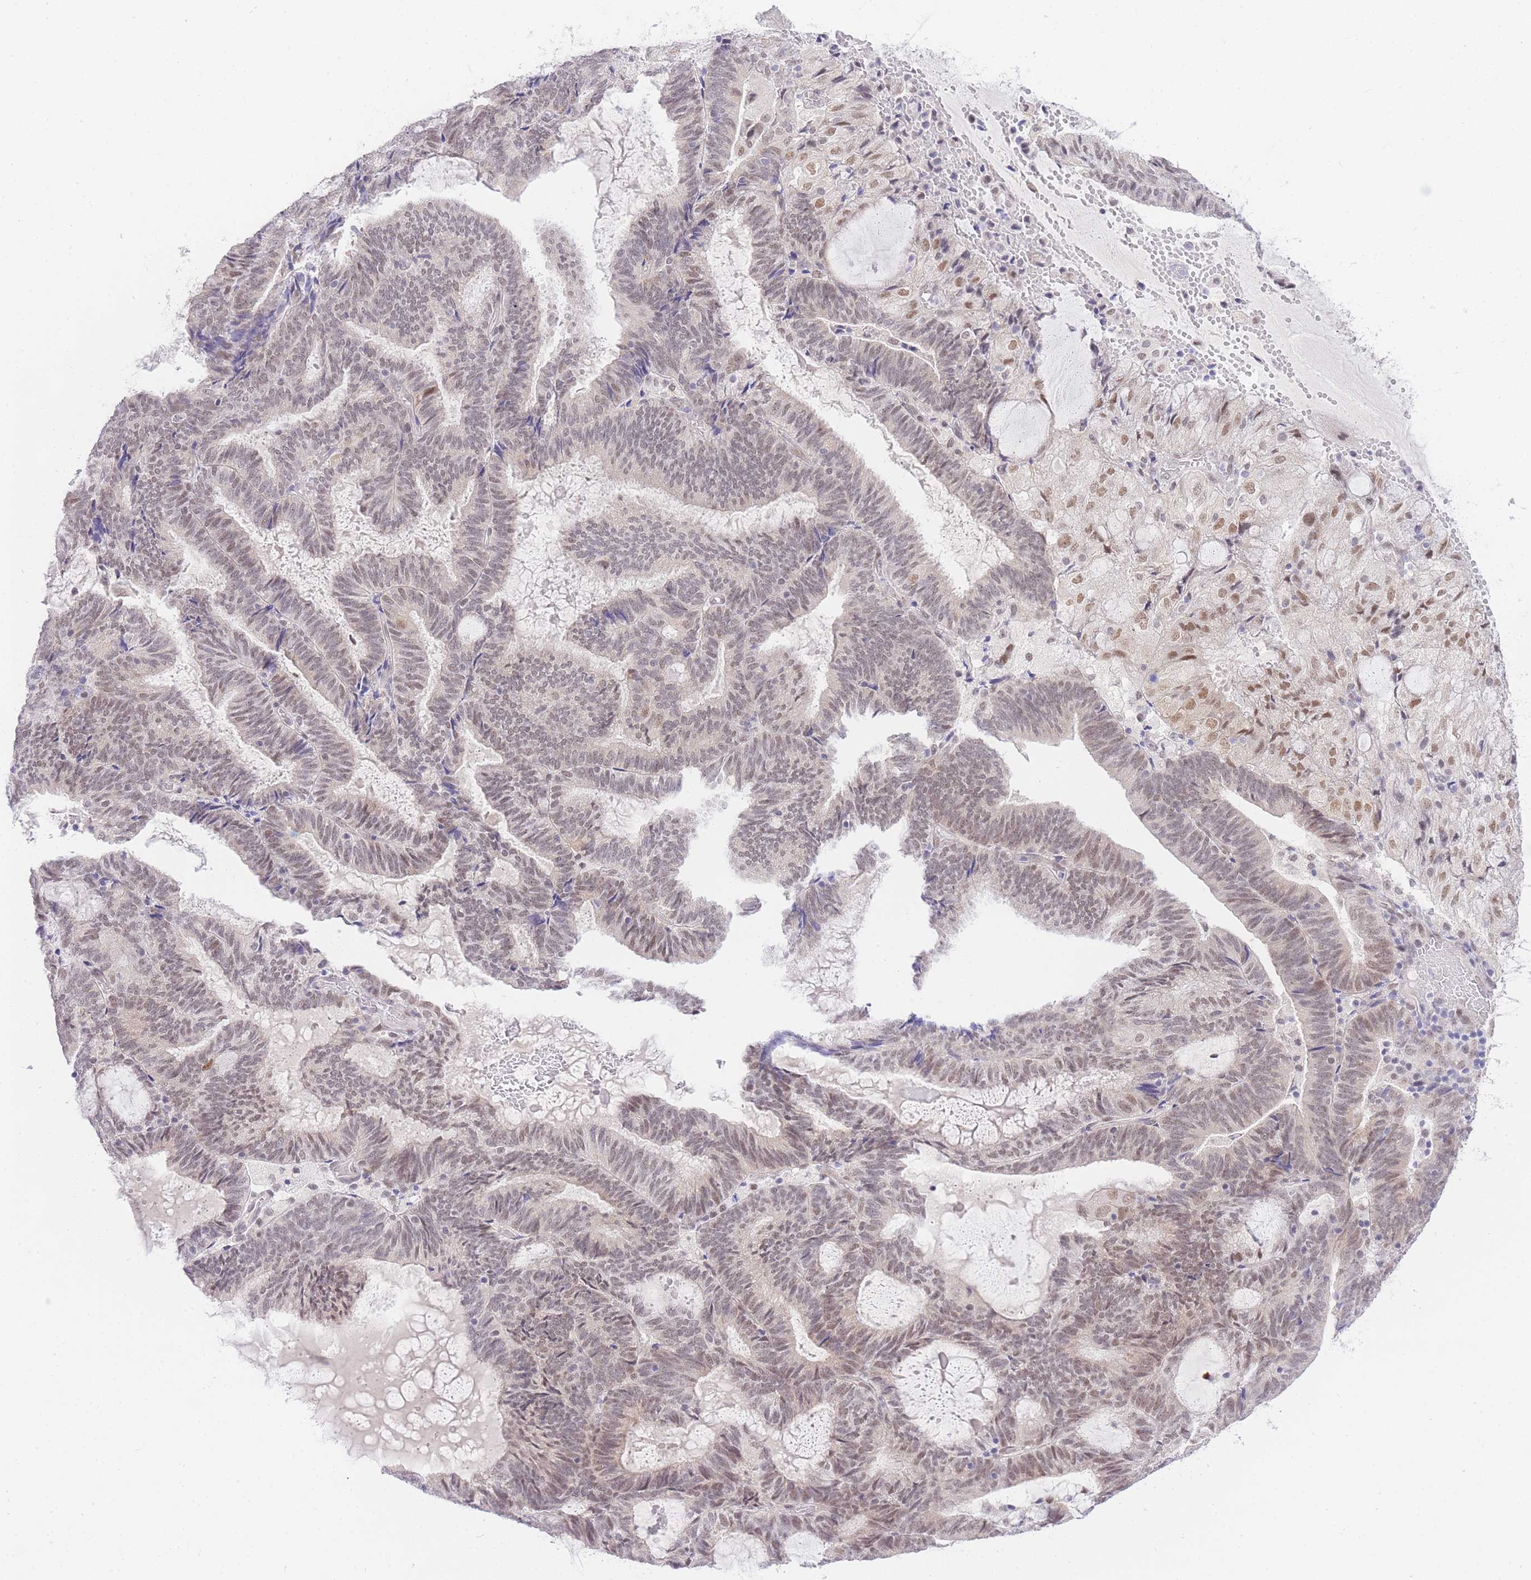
{"staining": {"intensity": "moderate", "quantity": "25%-75%", "location": "nuclear"}, "tissue": "endometrial cancer", "cell_type": "Tumor cells", "image_type": "cancer", "snomed": [{"axis": "morphology", "description": "Adenocarcinoma, NOS"}, {"axis": "topography", "description": "Endometrium"}], "caption": "Immunohistochemistry (IHC) image of endometrial cancer stained for a protein (brown), which reveals medium levels of moderate nuclear staining in about 25%-75% of tumor cells.", "gene": "UBXN7", "patient": {"sex": "female", "age": 81}}